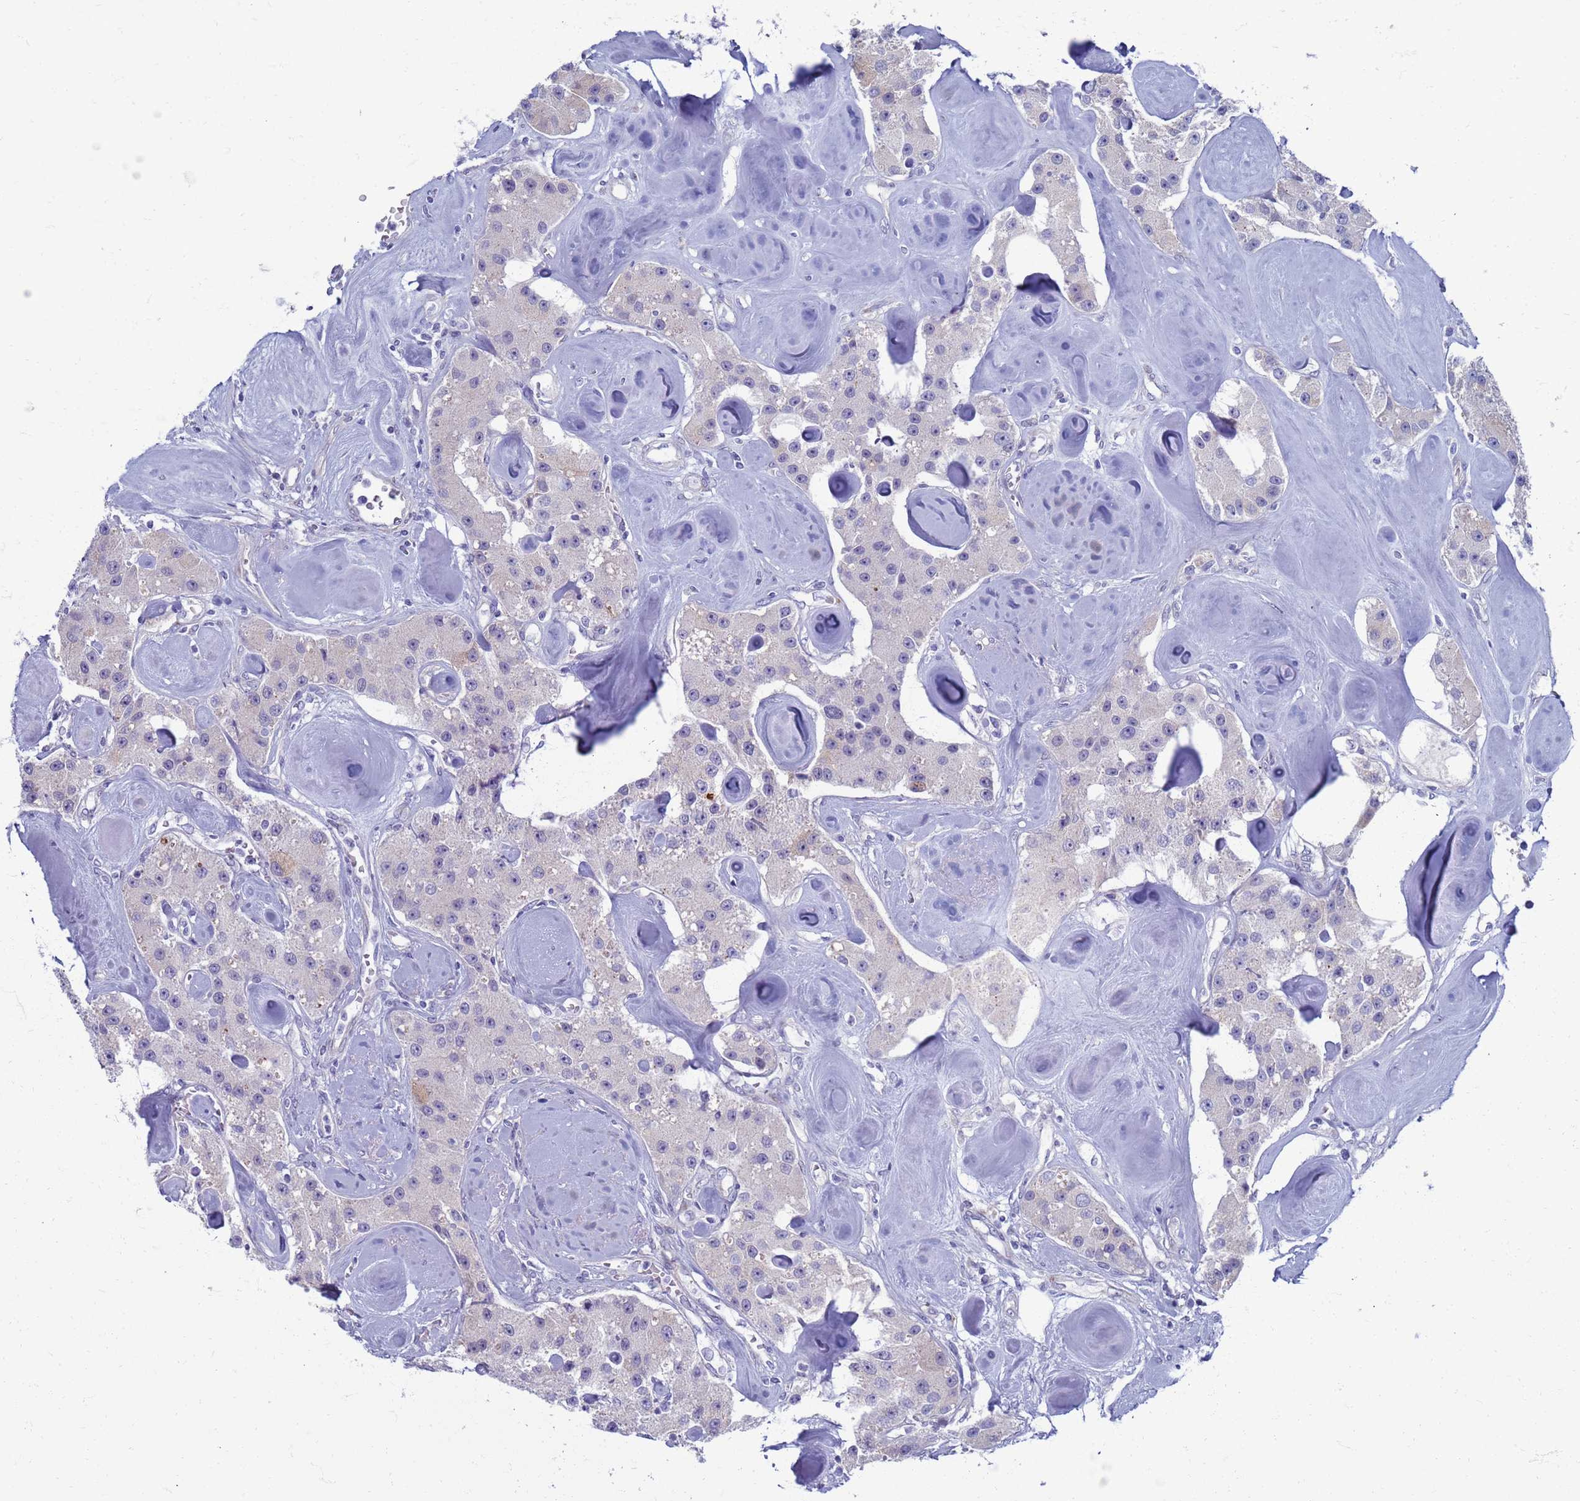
{"staining": {"intensity": "negative", "quantity": "none", "location": "none"}, "tissue": "carcinoid", "cell_type": "Tumor cells", "image_type": "cancer", "snomed": [{"axis": "morphology", "description": "Carcinoid, malignant, NOS"}, {"axis": "topography", "description": "Pancreas"}], "caption": "Image shows no protein staining in tumor cells of malignant carcinoid tissue.", "gene": "CLCA2", "patient": {"sex": "male", "age": 41}}